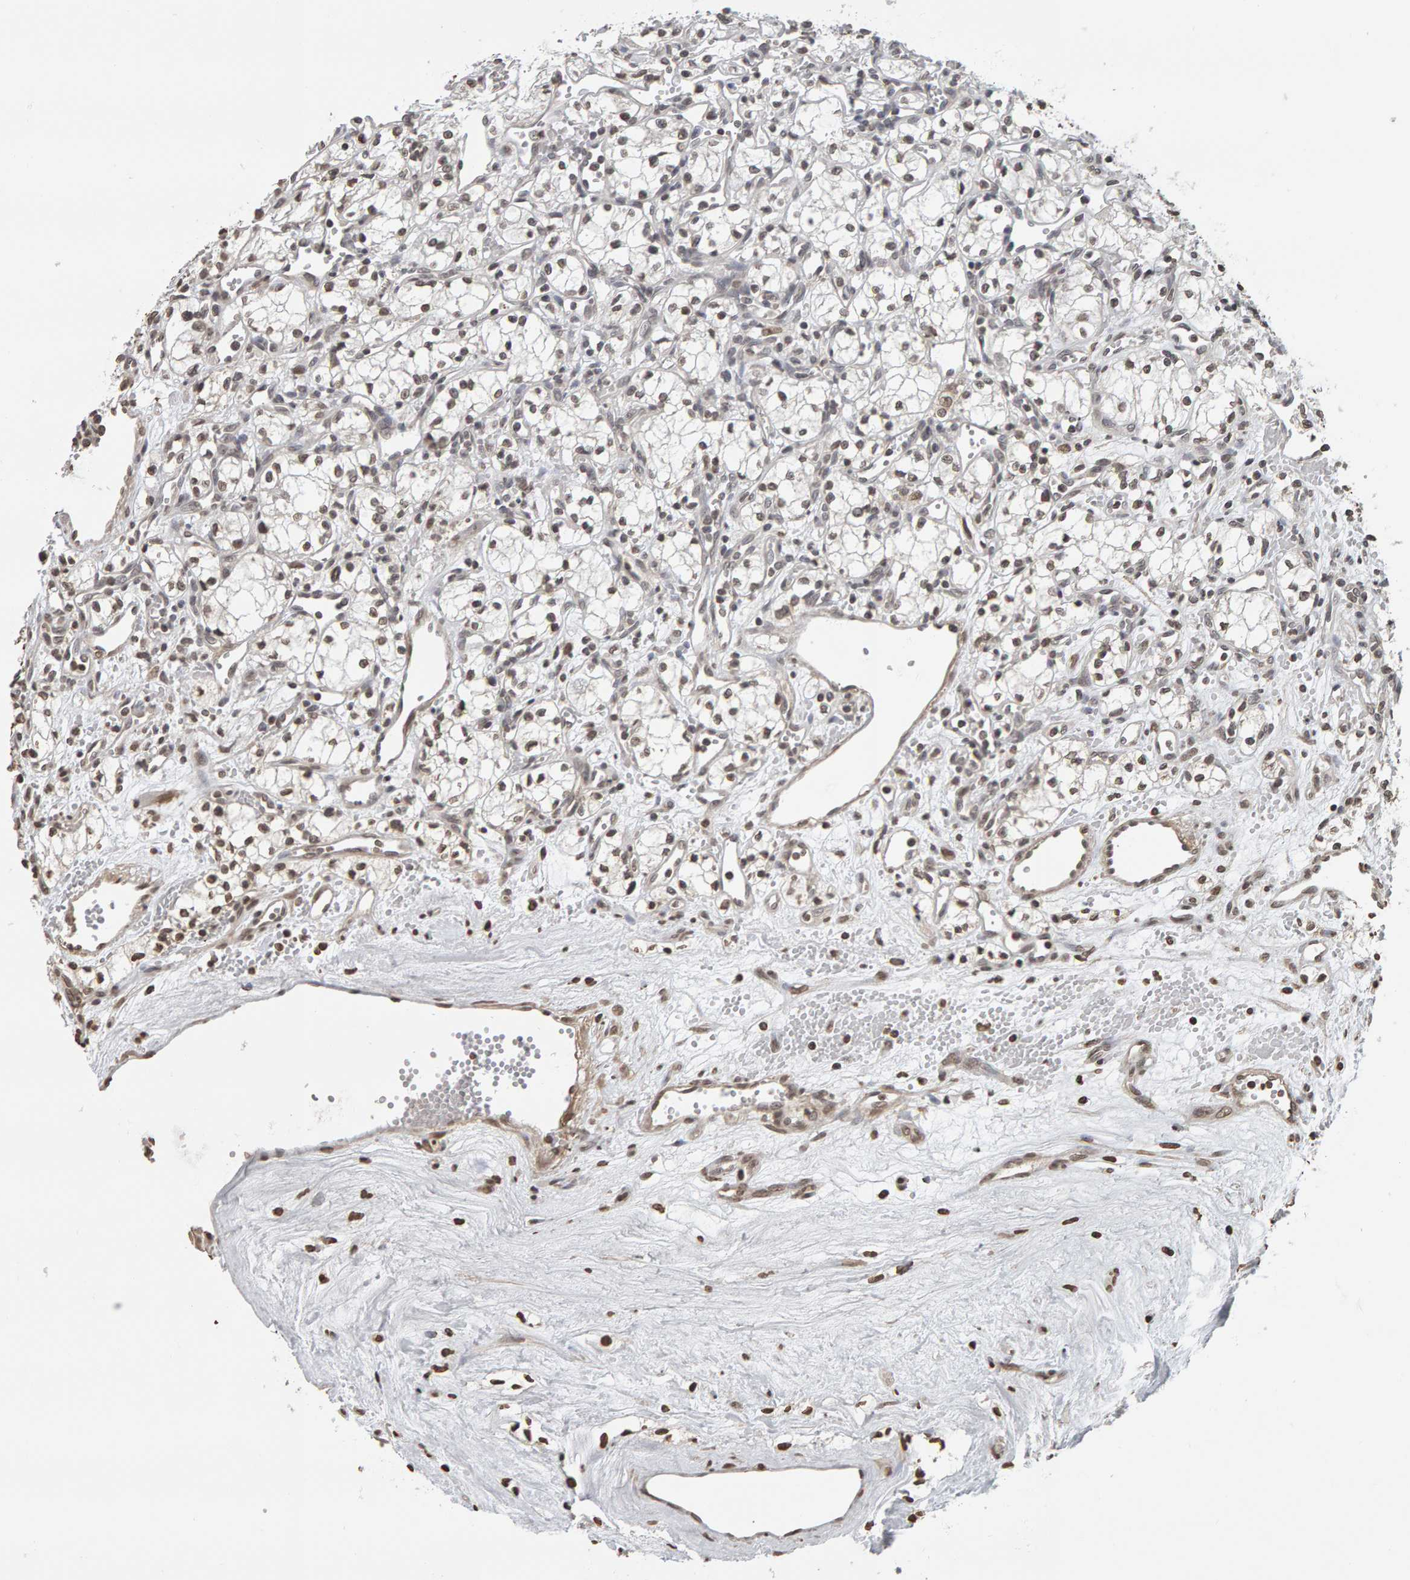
{"staining": {"intensity": "weak", "quantity": ">75%", "location": "nuclear"}, "tissue": "renal cancer", "cell_type": "Tumor cells", "image_type": "cancer", "snomed": [{"axis": "morphology", "description": "Adenocarcinoma, NOS"}, {"axis": "topography", "description": "Kidney"}], "caption": "Protein staining of renal adenocarcinoma tissue shows weak nuclear staining in approximately >75% of tumor cells.", "gene": "AFF4", "patient": {"sex": "male", "age": 59}}